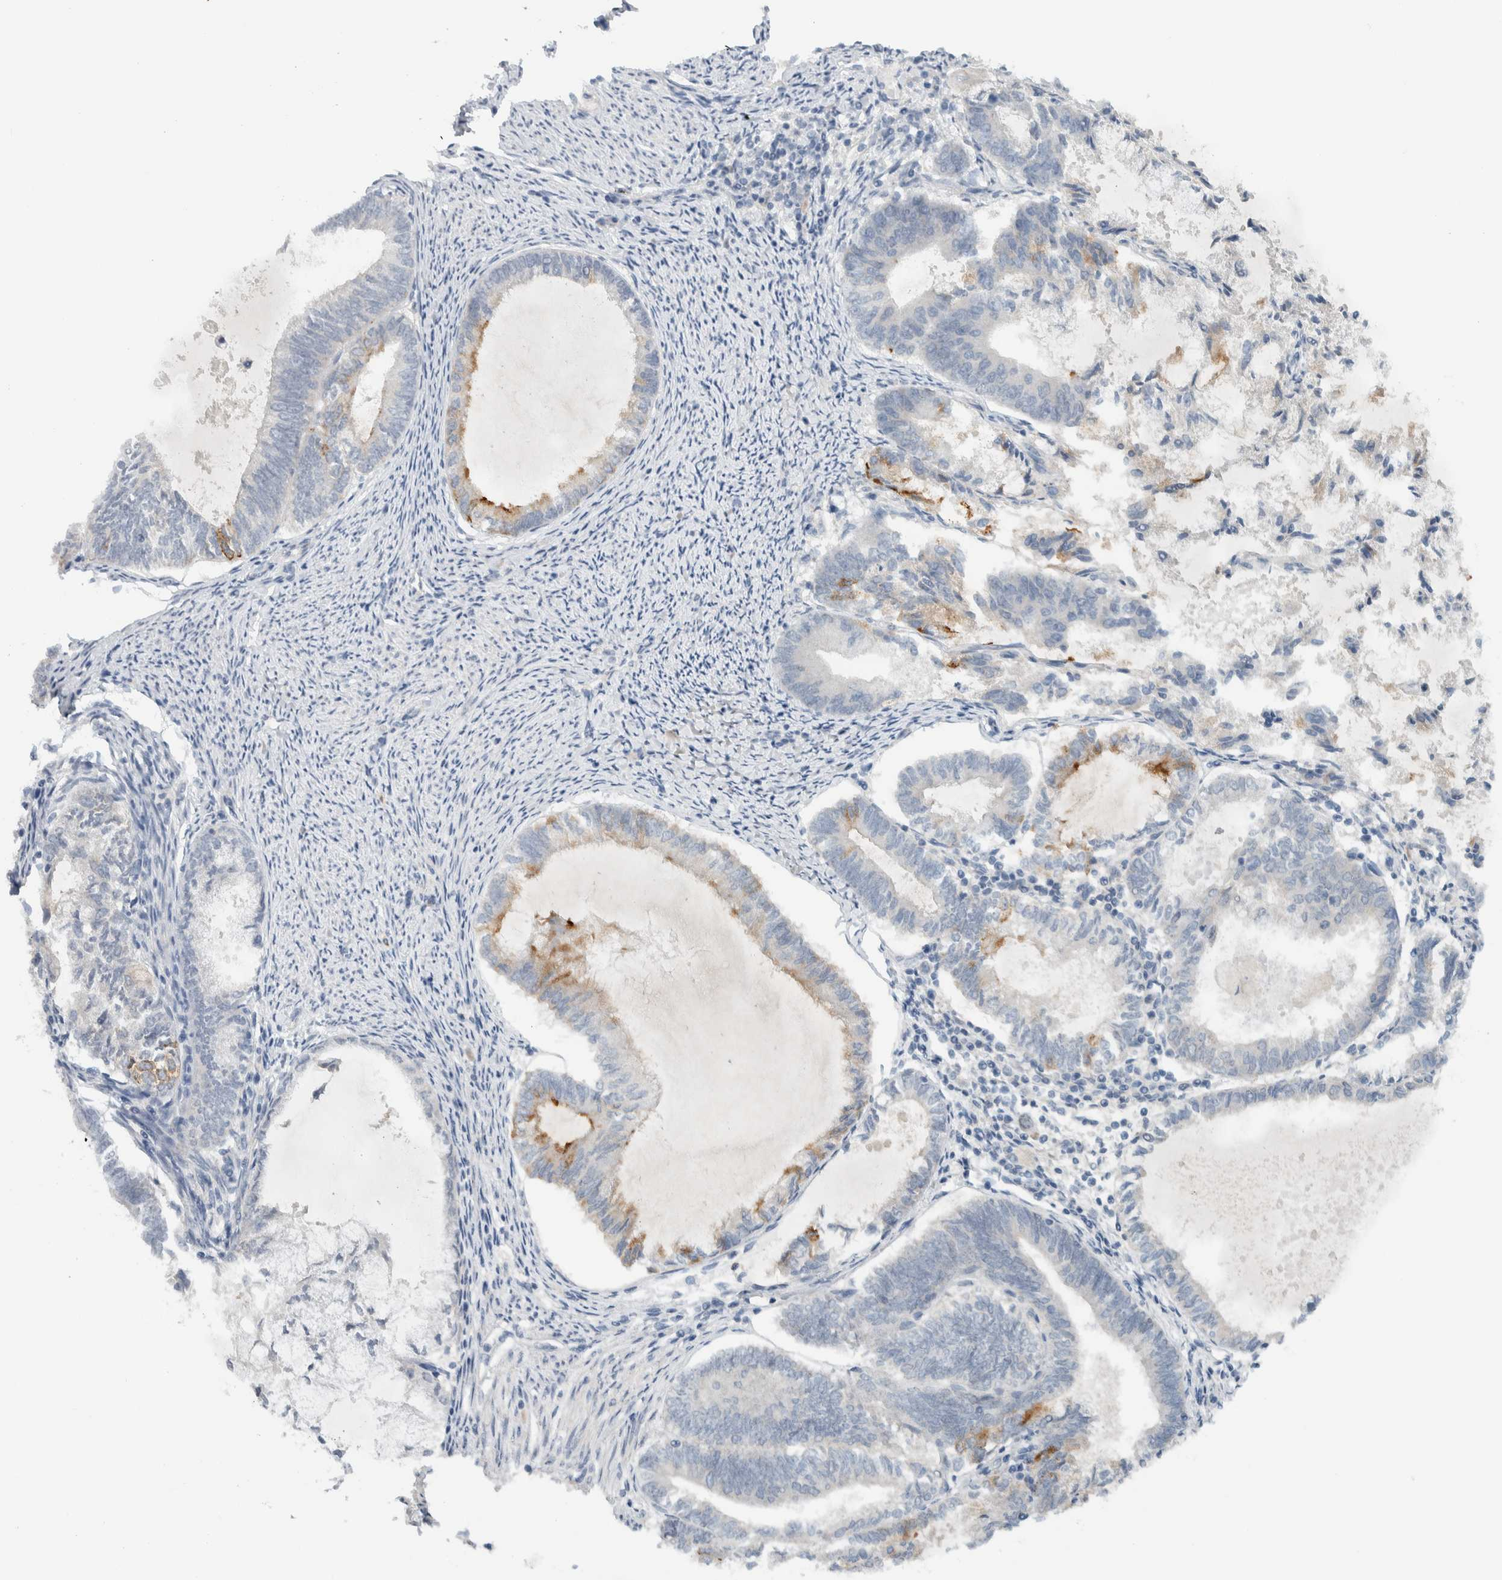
{"staining": {"intensity": "moderate", "quantity": "<25%", "location": "cytoplasmic/membranous"}, "tissue": "endometrial cancer", "cell_type": "Tumor cells", "image_type": "cancer", "snomed": [{"axis": "morphology", "description": "Adenocarcinoma, NOS"}, {"axis": "topography", "description": "Endometrium"}], "caption": "Adenocarcinoma (endometrial) tissue displays moderate cytoplasmic/membranous staining in approximately <25% of tumor cells, visualized by immunohistochemistry.", "gene": "MPRIP", "patient": {"sex": "female", "age": 86}}